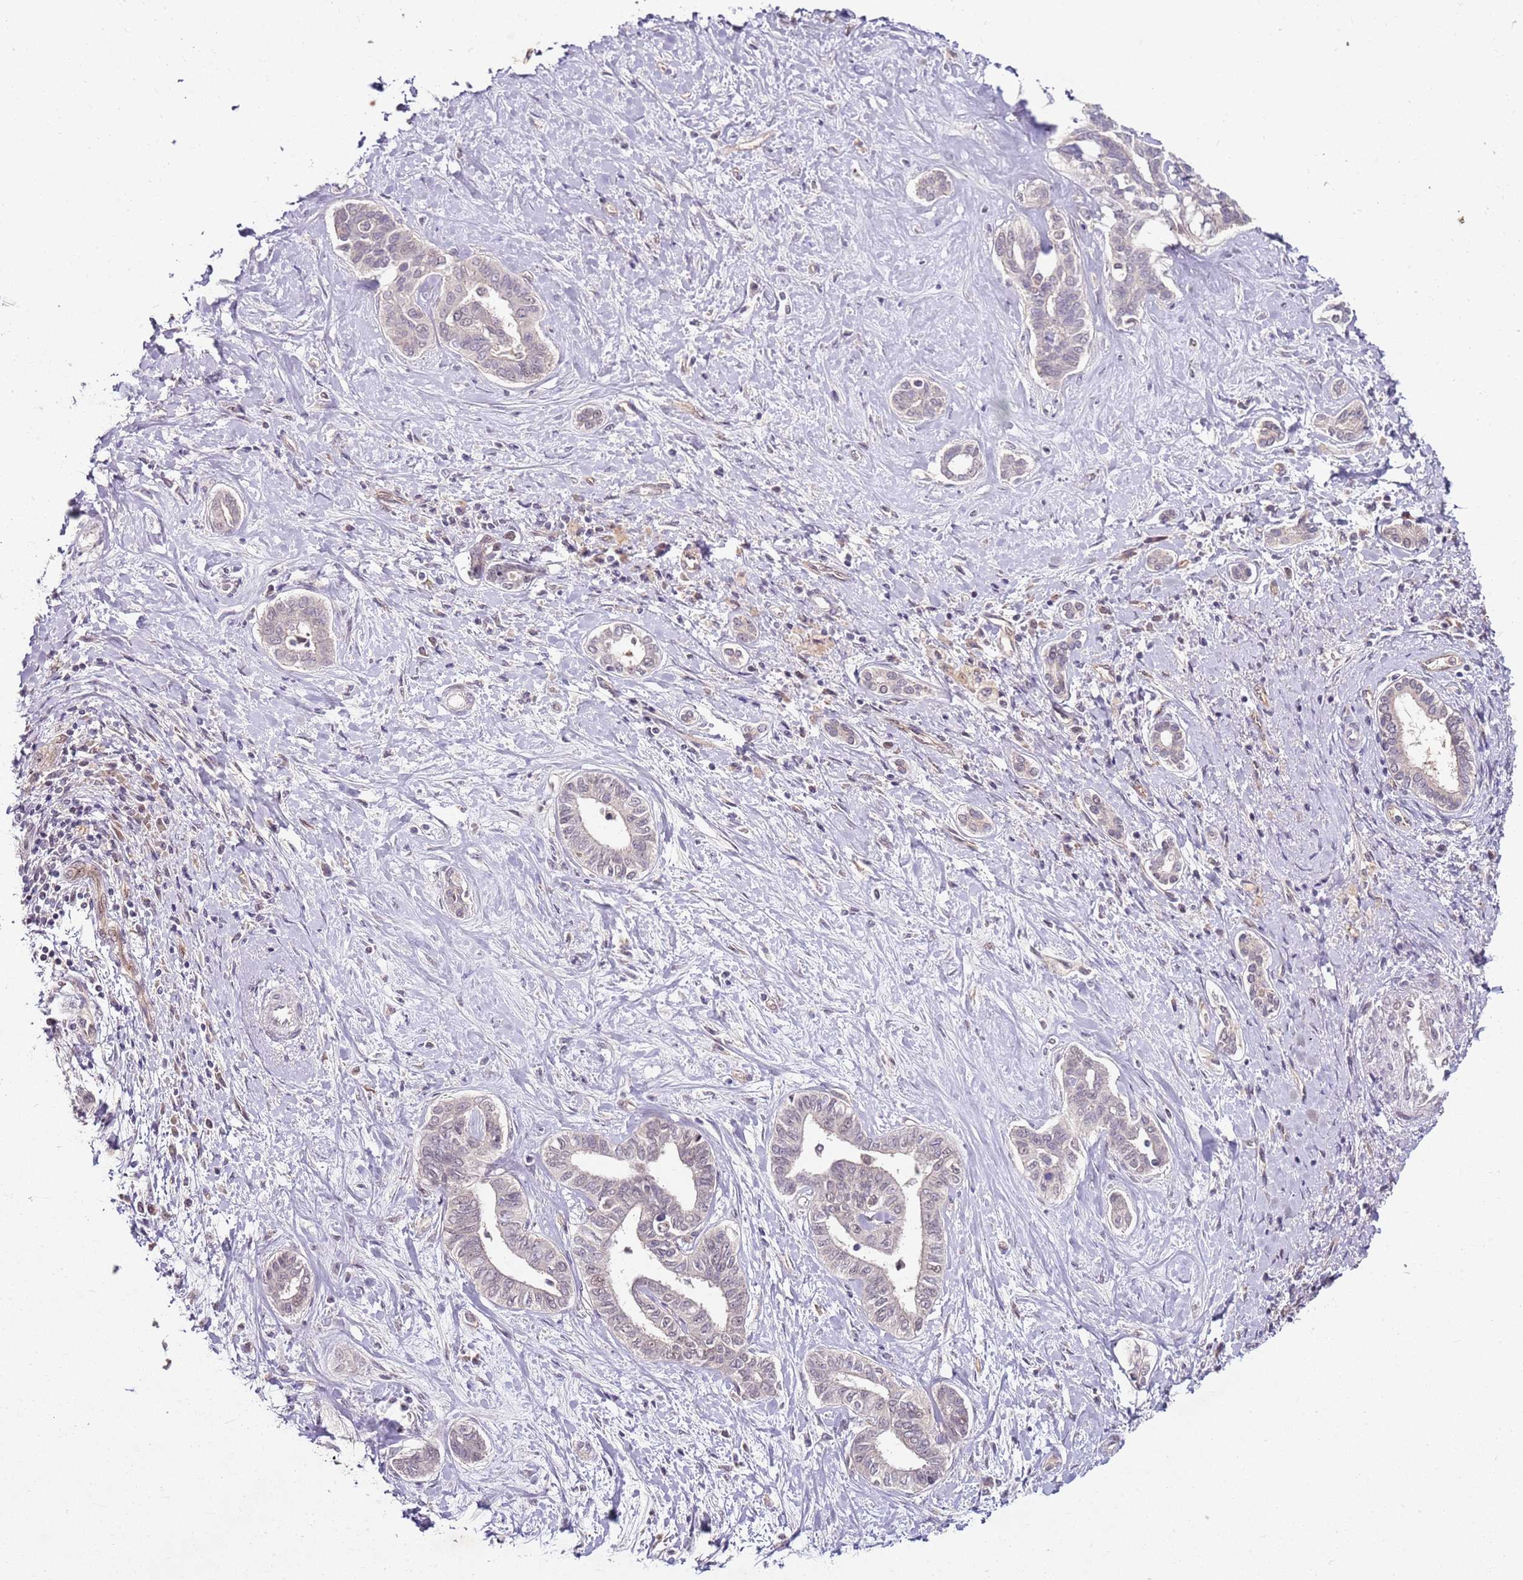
{"staining": {"intensity": "negative", "quantity": "none", "location": "none"}, "tissue": "liver cancer", "cell_type": "Tumor cells", "image_type": "cancer", "snomed": [{"axis": "morphology", "description": "Cholangiocarcinoma"}, {"axis": "topography", "description": "Liver"}], "caption": "Immunohistochemistry (IHC) photomicrograph of neoplastic tissue: human cholangiocarcinoma (liver) stained with DAB (3,3'-diaminobenzidine) demonstrates no significant protein expression in tumor cells. (DAB immunohistochemistry, high magnification).", "gene": "FBXL22", "patient": {"sex": "female", "age": 77}}